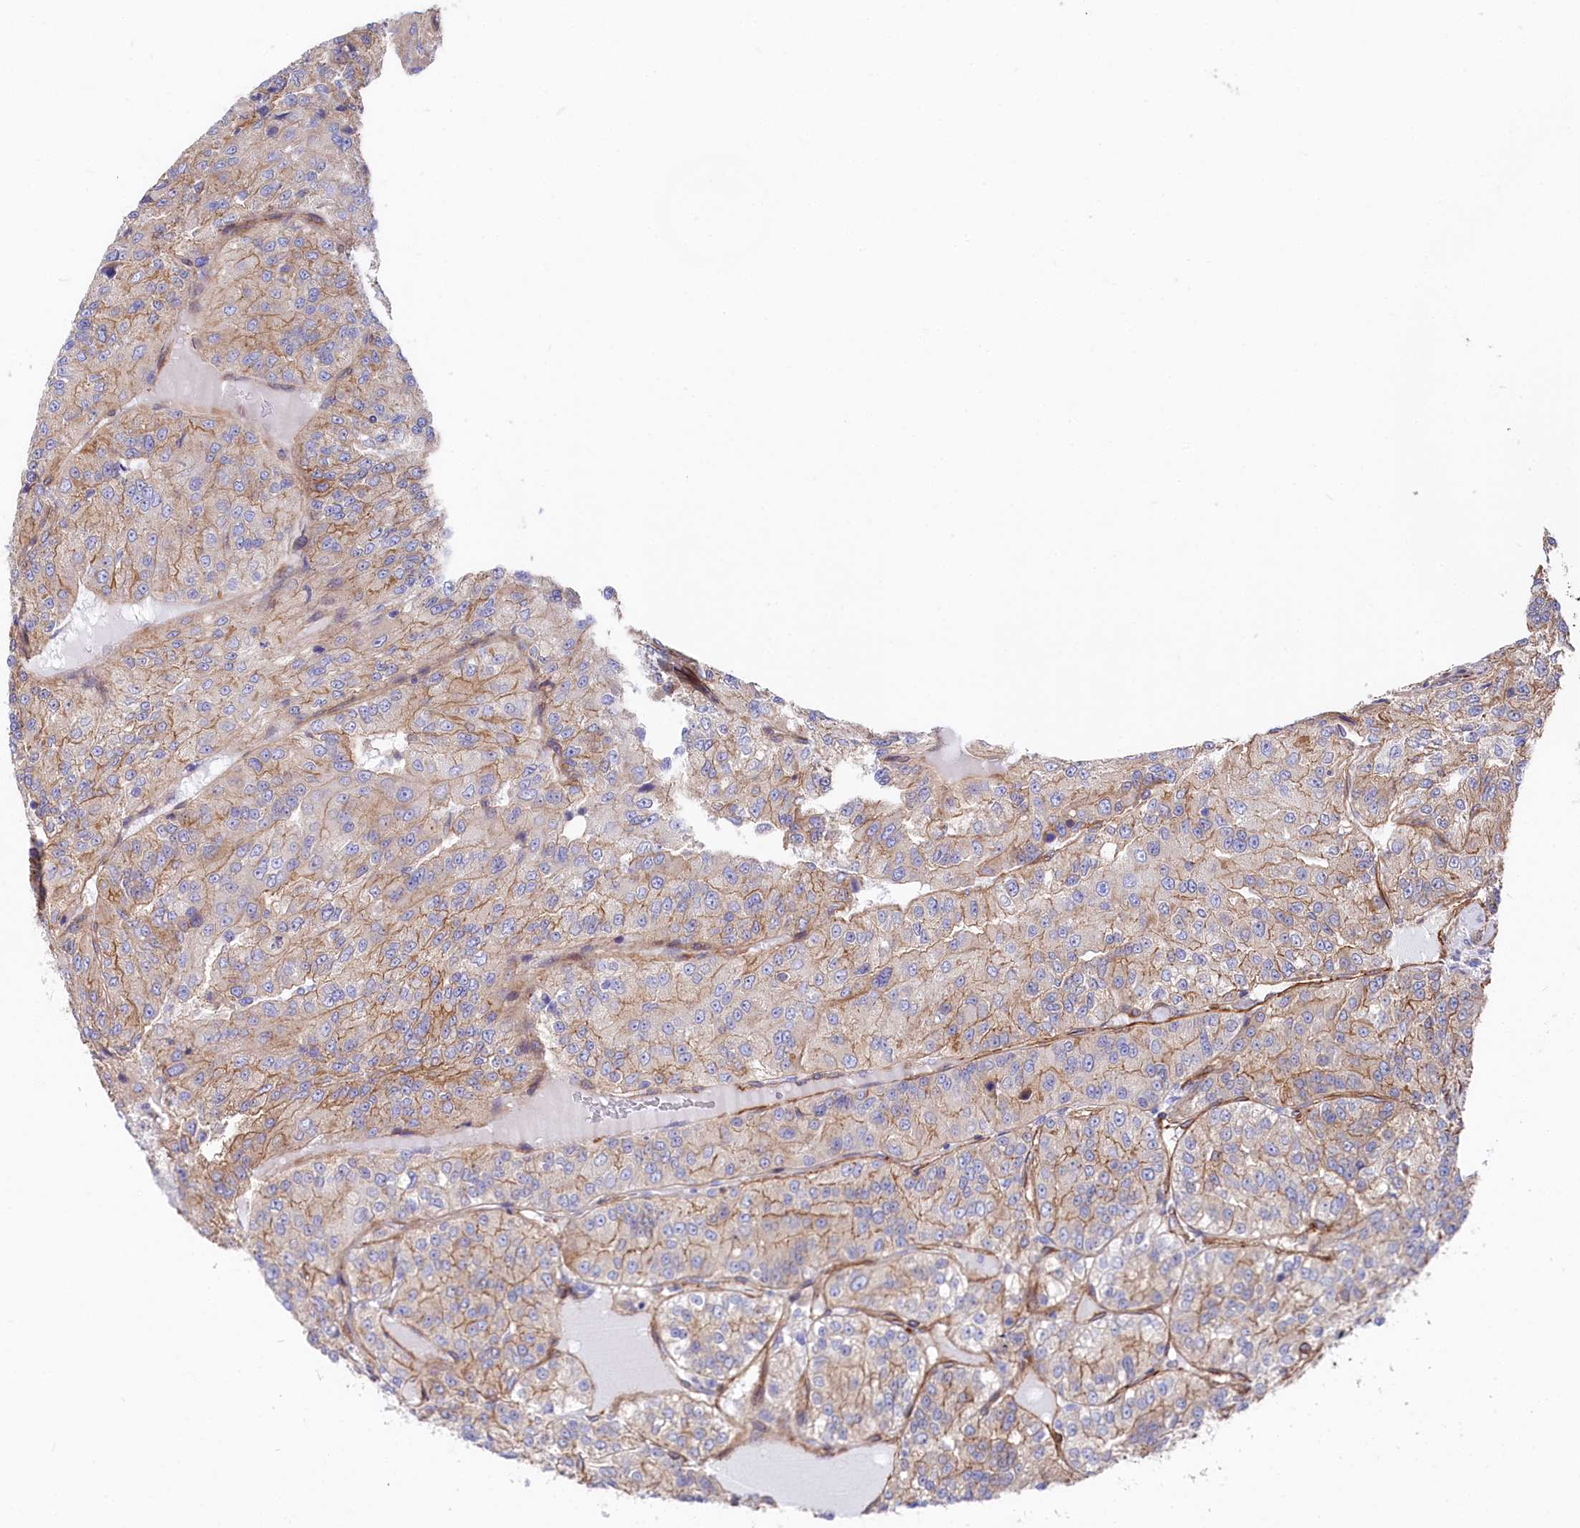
{"staining": {"intensity": "moderate", "quantity": "25%-75%", "location": "cytoplasmic/membranous"}, "tissue": "renal cancer", "cell_type": "Tumor cells", "image_type": "cancer", "snomed": [{"axis": "morphology", "description": "Adenocarcinoma, NOS"}, {"axis": "topography", "description": "Kidney"}], "caption": "Tumor cells reveal medium levels of moderate cytoplasmic/membranous positivity in about 25%-75% of cells in human adenocarcinoma (renal).", "gene": "TNKS1BP1", "patient": {"sex": "female", "age": 63}}